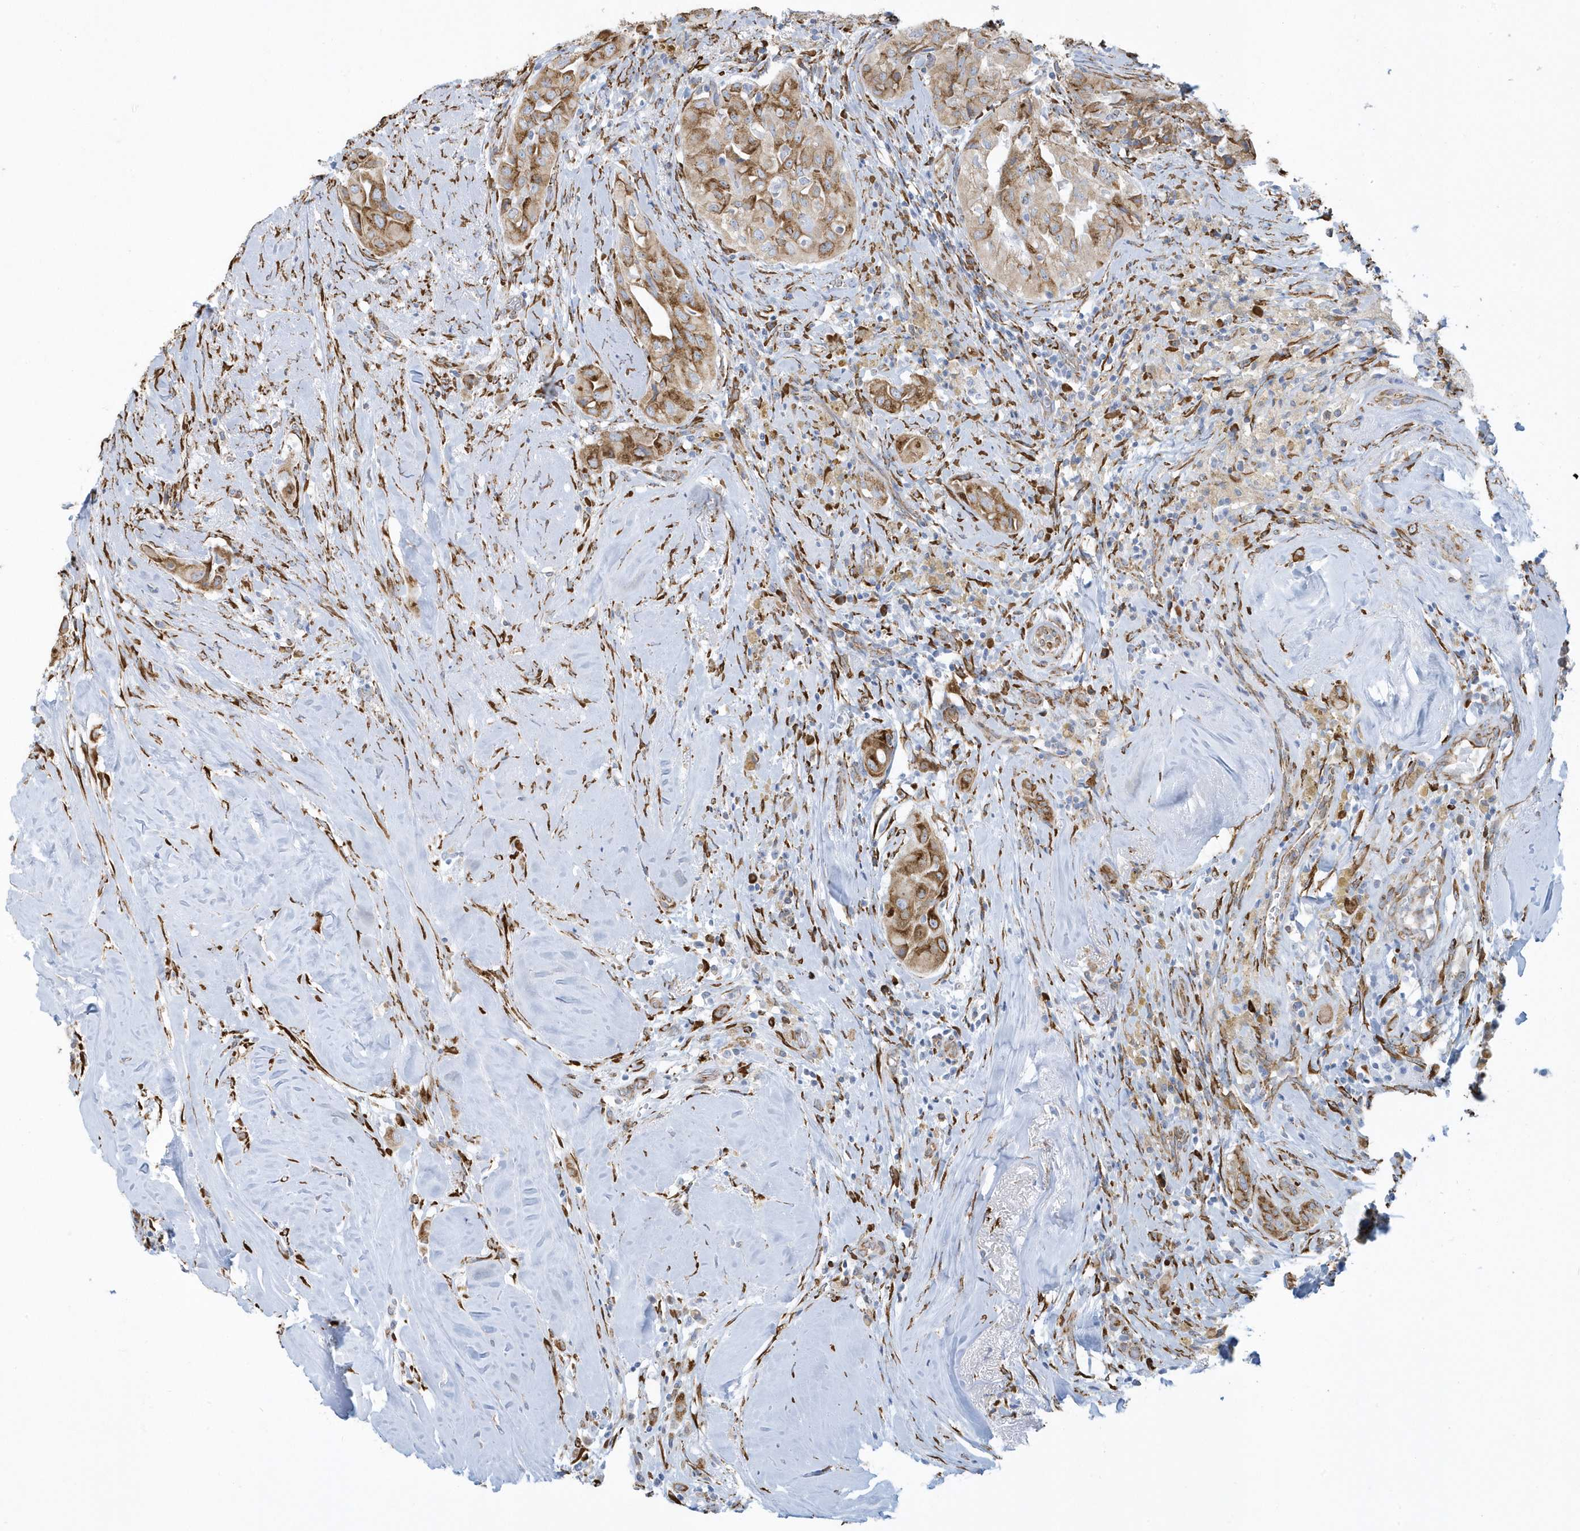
{"staining": {"intensity": "moderate", "quantity": ">75%", "location": "cytoplasmic/membranous"}, "tissue": "thyroid cancer", "cell_type": "Tumor cells", "image_type": "cancer", "snomed": [{"axis": "morphology", "description": "Papillary adenocarcinoma, NOS"}, {"axis": "topography", "description": "Thyroid gland"}], "caption": "Thyroid papillary adenocarcinoma stained for a protein reveals moderate cytoplasmic/membranous positivity in tumor cells.", "gene": "DCAF1", "patient": {"sex": "female", "age": 59}}